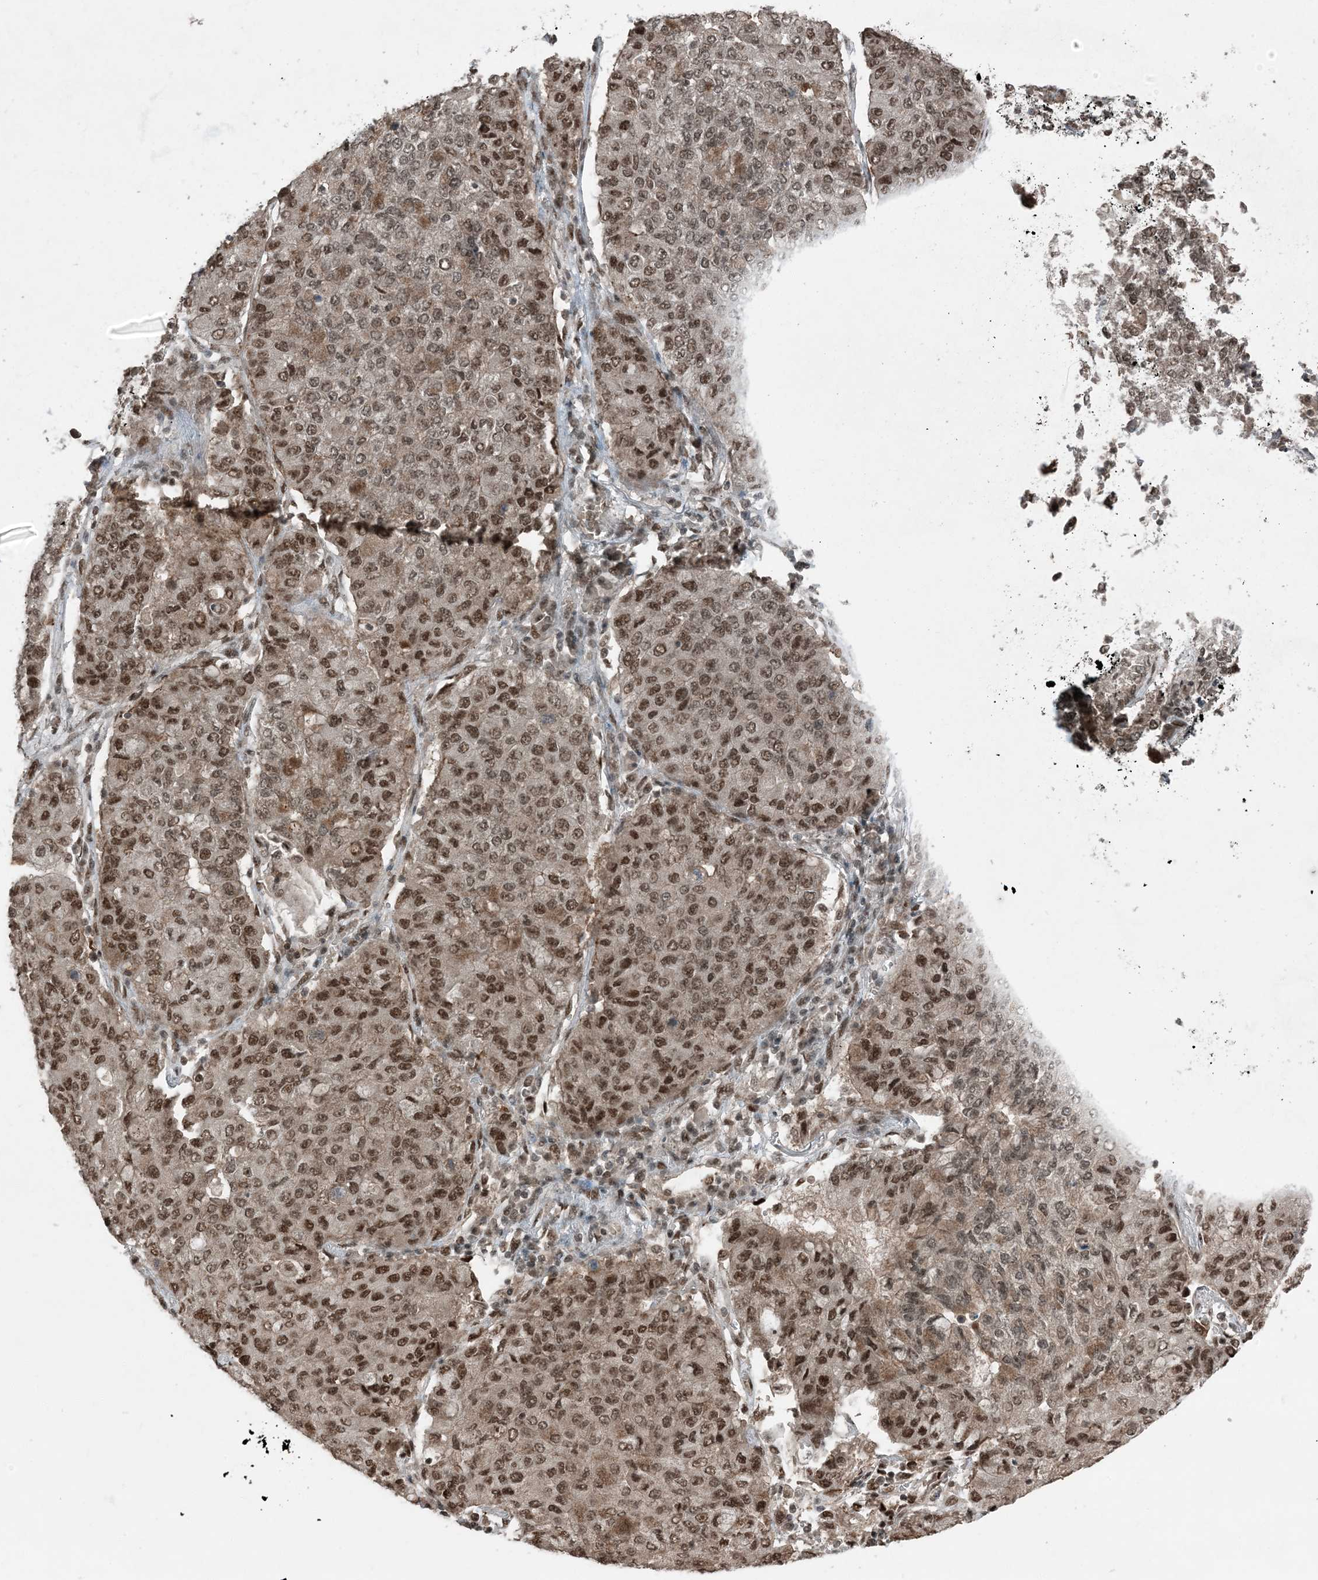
{"staining": {"intensity": "moderate", "quantity": ">75%", "location": "nuclear"}, "tissue": "lung cancer", "cell_type": "Tumor cells", "image_type": "cancer", "snomed": [{"axis": "morphology", "description": "Squamous cell carcinoma, NOS"}, {"axis": "topography", "description": "Lung"}], "caption": "Immunohistochemistry (IHC) photomicrograph of neoplastic tissue: human lung cancer stained using immunohistochemistry demonstrates medium levels of moderate protein expression localized specifically in the nuclear of tumor cells, appearing as a nuclear brown color.", "gene": "TRAPPC12", "patient": {"sex": "male", "age": 74}}